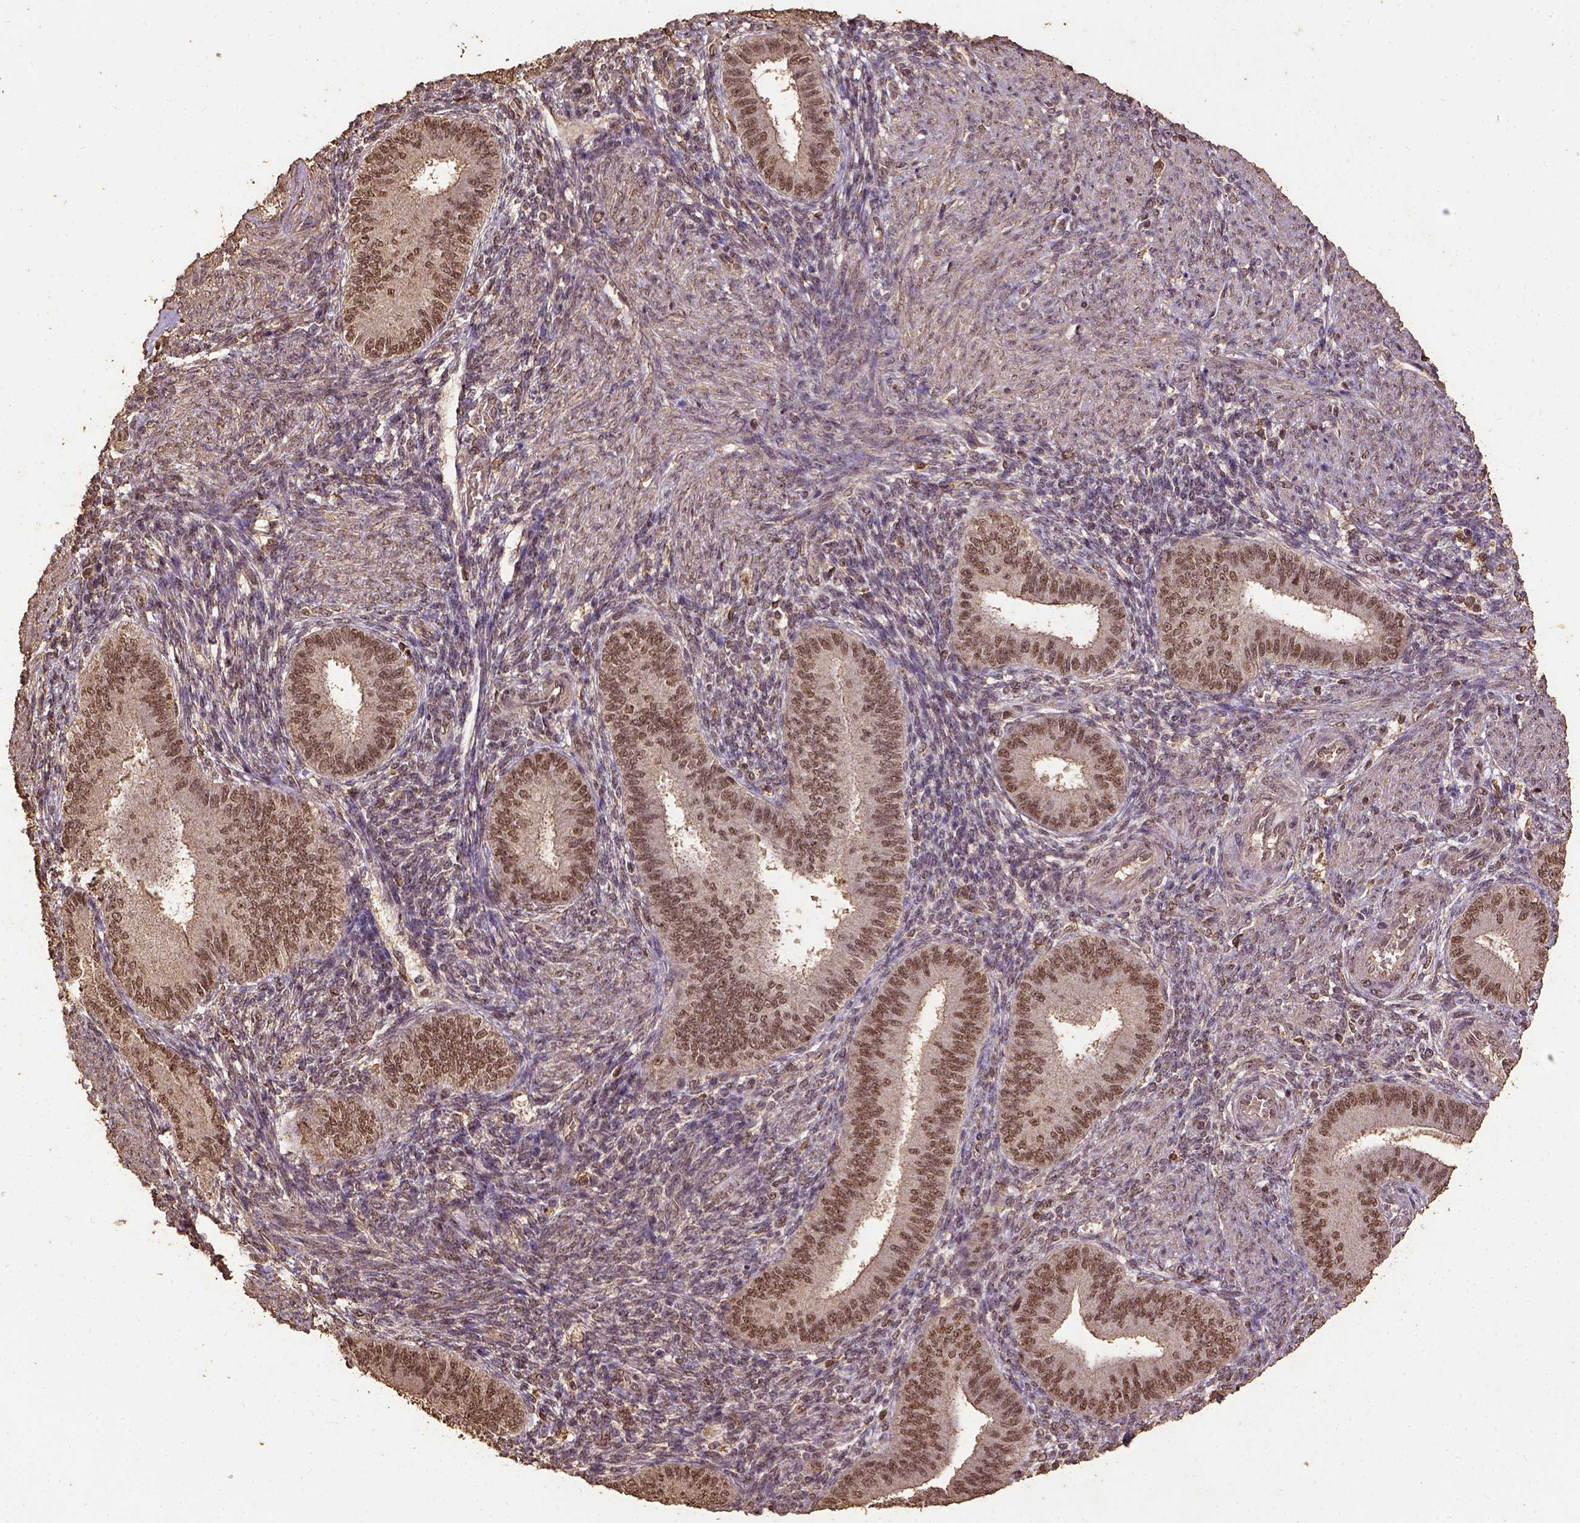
{"staining": {"intensity": "weak", "quantity": "25%-75%", "location": "nuclear"}, "tissue": "endometrium", "cell_type": "Cells in endometrial stroma", "image_type": "normal", "snomed": [{"axis": "morphology", "description": "Normal tissue, NOS"}, {"axis": "topography", "description": "Endometrium"}], "caption": "Immunohistochemistry (IHC) staining of benign endometrium, which shows low levels of weak nuclear expression in about 25%-75% of cells in endometrial stroma indicating weak nuclear protein staining. The staining was performed using DAB (brown) for protein detection and nuclei were counterstained in hematoxylin (blue).", "gene": "NACC1", "patient": {"sex": "female", "age": 39}}